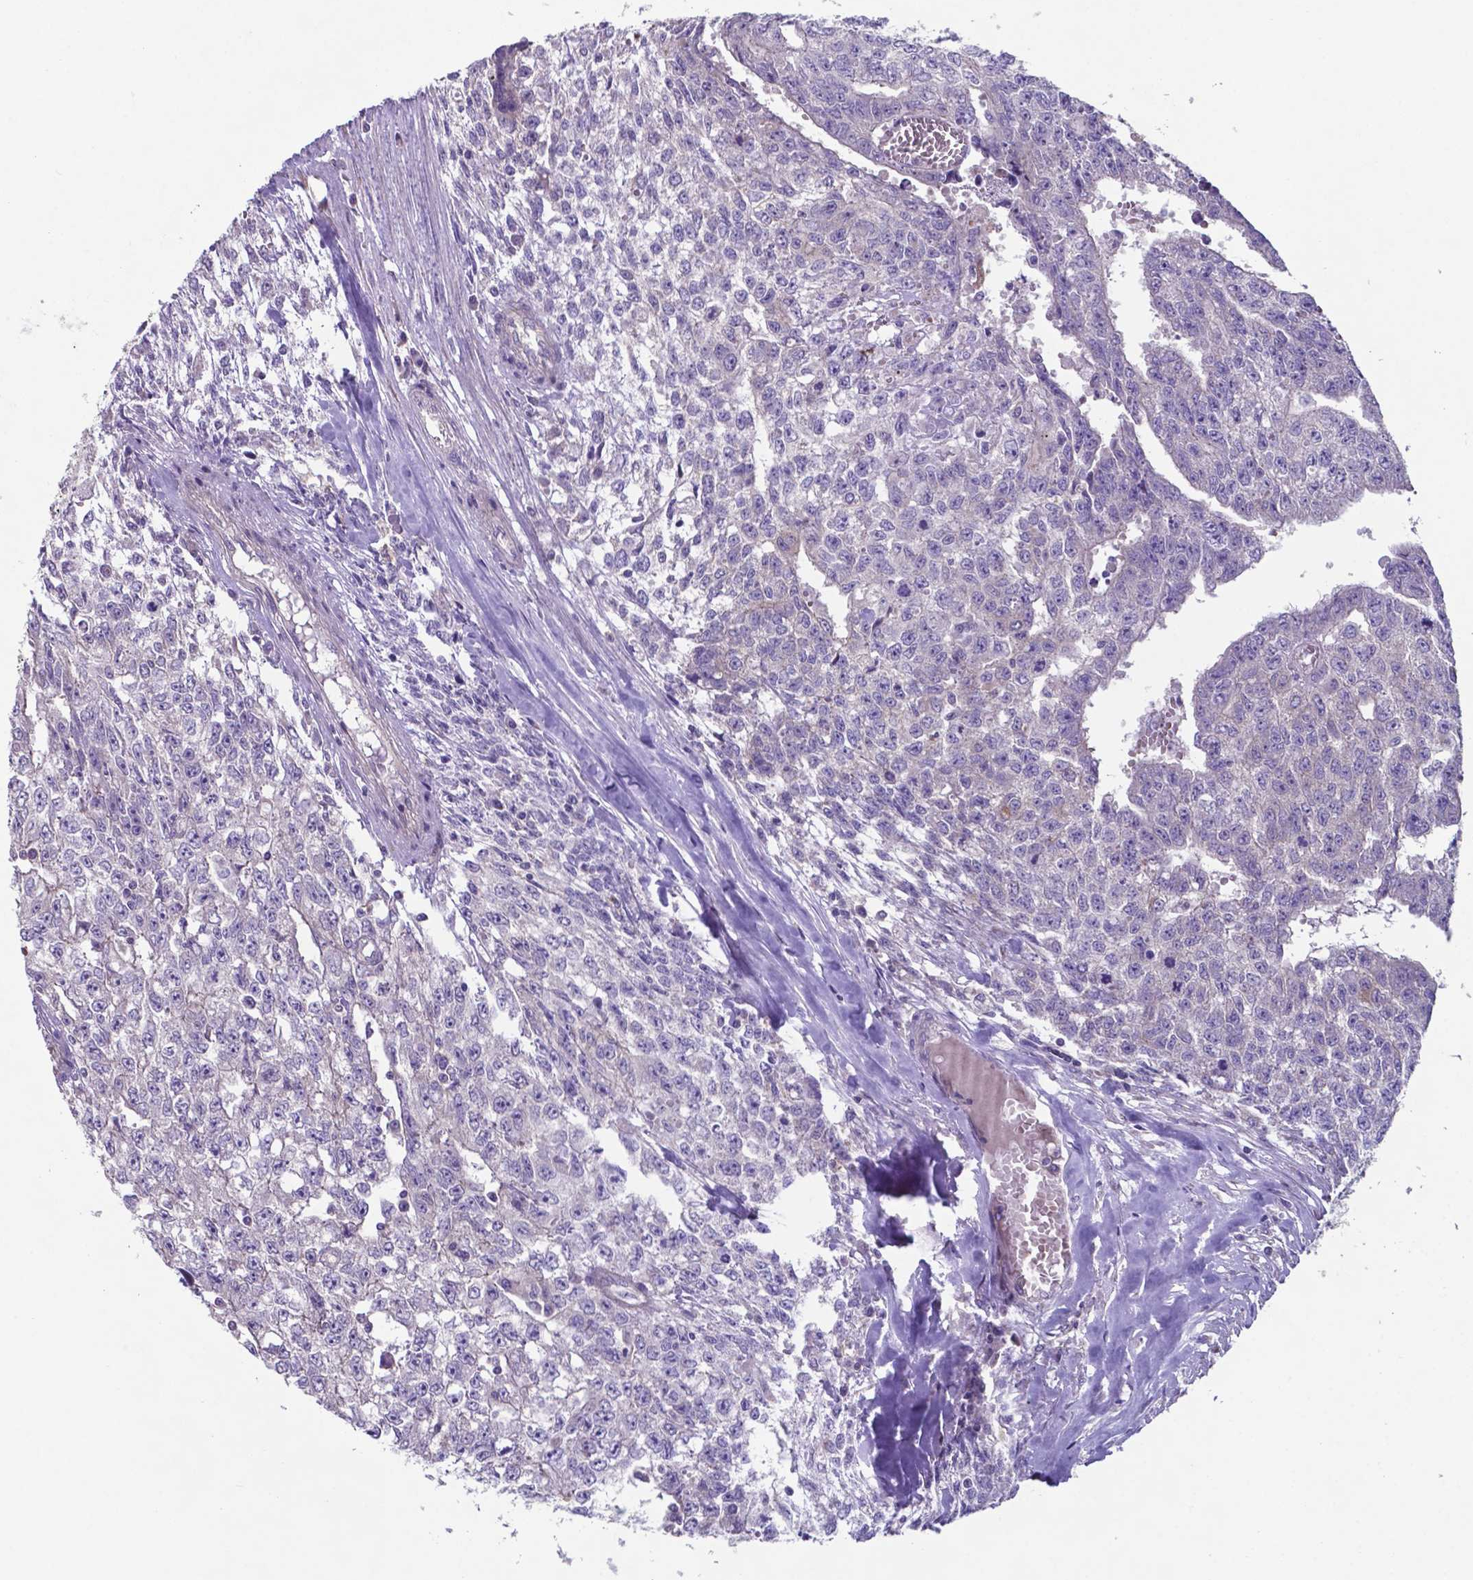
{"staining": {"intensity": "negative", "quantity": "none", "location": "none"}, "tissue": "testis cancer", "cell_type": "Tumor cells", "image_type": "cancer", "snomed": [{"axis": "morphology", "description": "Carcinoma, Embryonal, NOS"}, {"axis": "morphology", "description": "Teratoma, malignant, NOS"}, {"axis": "topography", "description": "Testis"}], "caption": "IHC of human testis cancer reveals no expression in tumor cells. (Stains: DAB IHC with hematoxylin counter stain, Microscopy: brightfield microscopy at high magnification).", "gene": "TYRO3", "patient": {"sex": "male", "age": 24}}